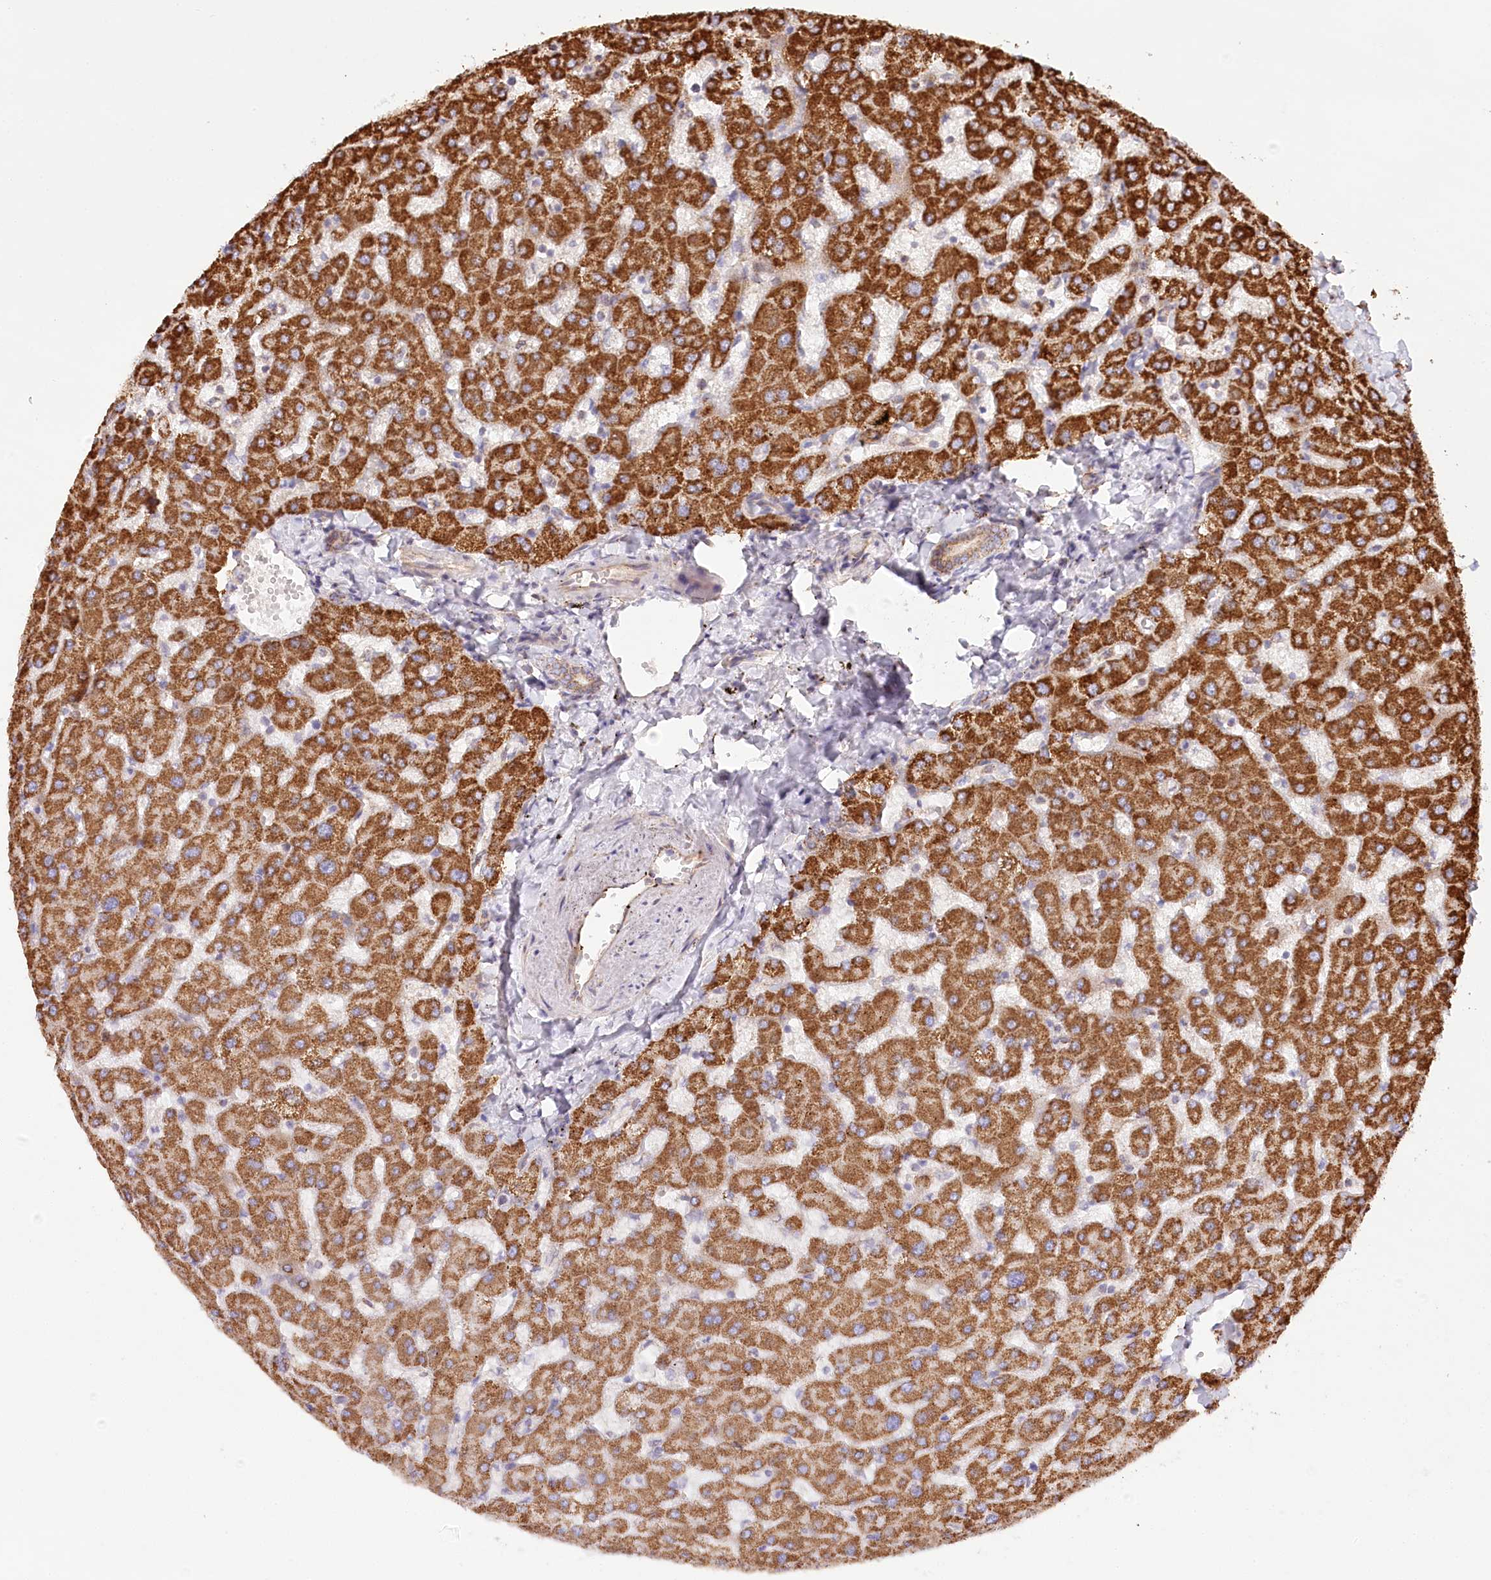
{"staining": {"intensity": "moderate", "quantity": "25%-75%", "location": "cytoplasmic/membranous"}, "tissue": "liver", "cell_type": "Cholangiocytes", "image_type": "normal", "snomed": [{"axis": "morphology", "description": "Normal tissue, NOS"}, {"axis": "topography", "description": "Liver"}], "caption": "Immunohistochemical staining of normal human liver reveals moderate cytoplasmic/membranous protein positivity in approximately 25%-75% of cholangiocytes.", "gene": "UMPS", "patient": {"sex": "female", "age": 63}}